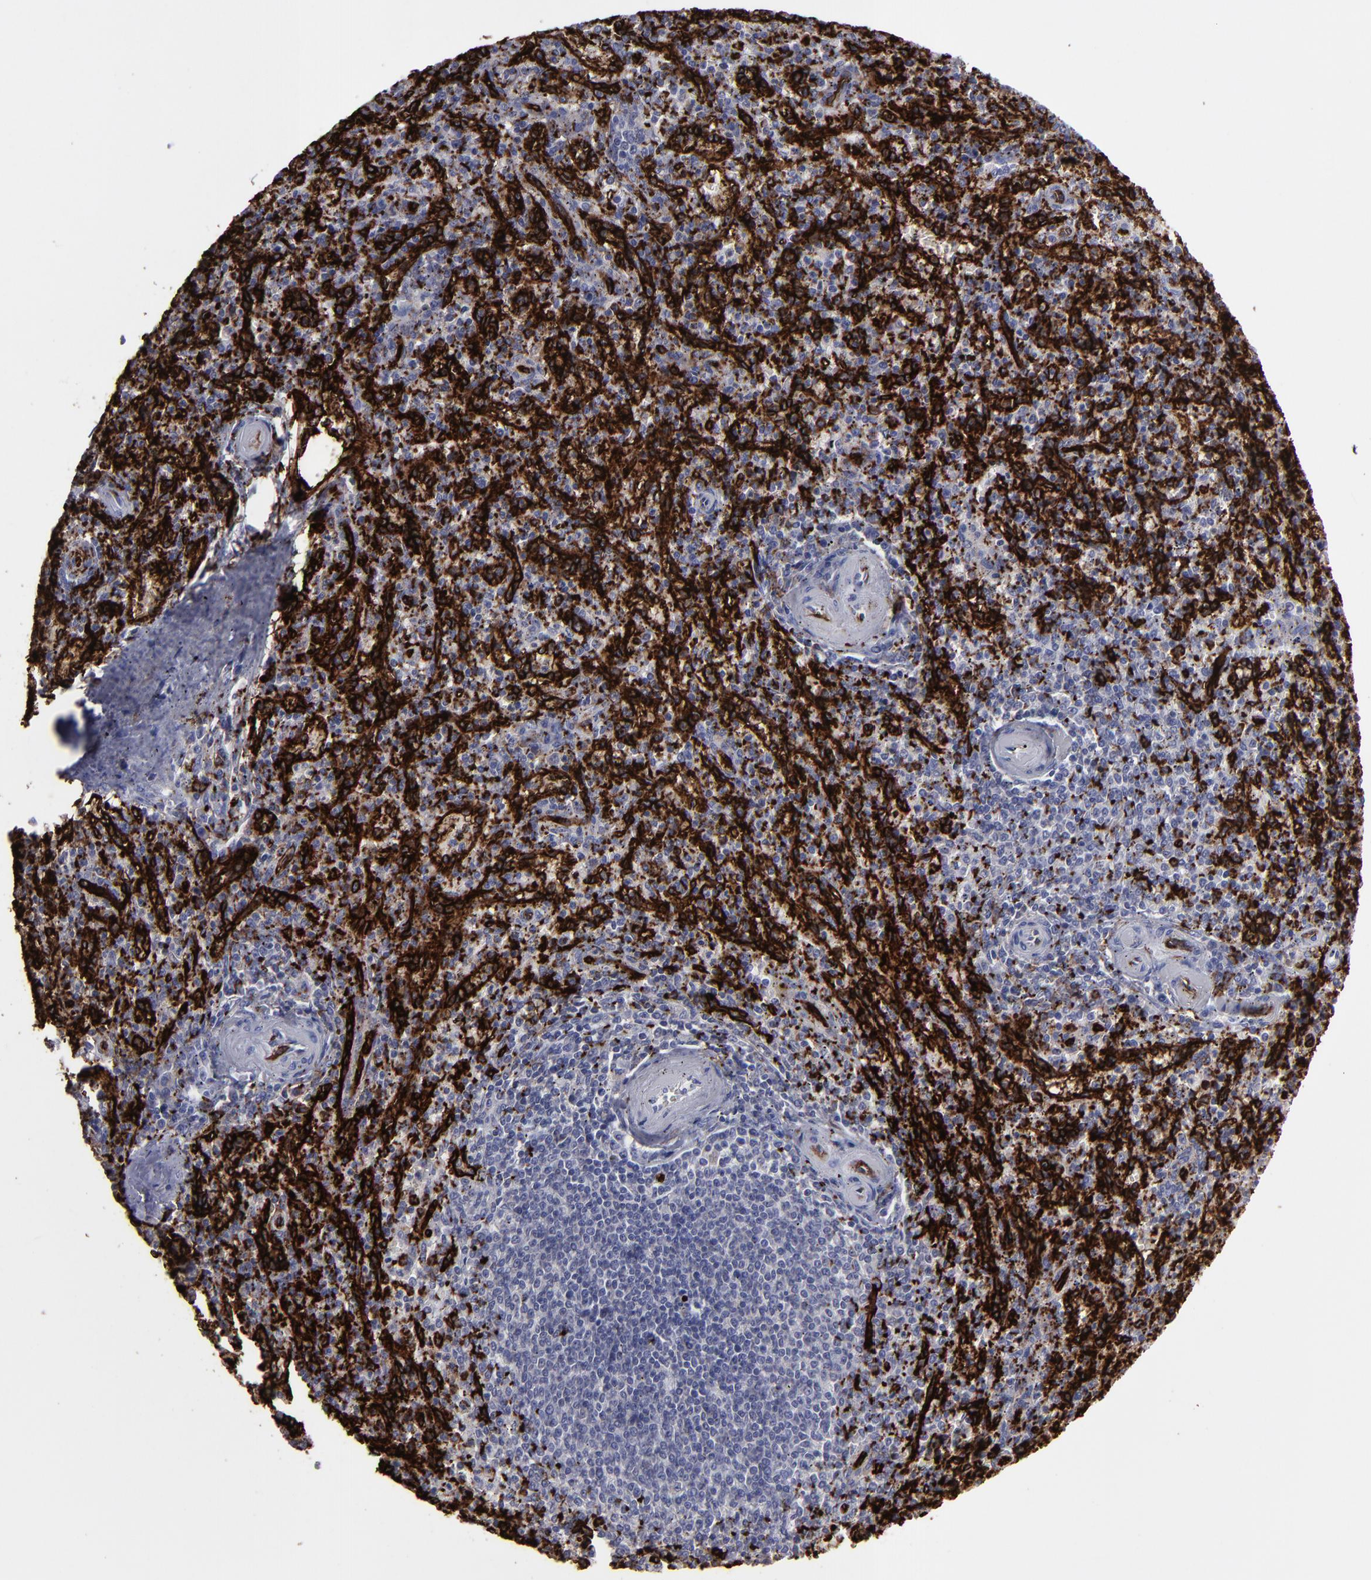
{"staining": {"intensity": "negative", "quantity": "none", "location": "none"}, "tissue": "spleen", "cell_type": "Cells in red pulp", "image_type": "normal", "snomed": [{"axis": "morphology", "description": "Normal tissue, NOS"}, {"axis": "topography", "description": "Spleen"}], "caption": "High power microscopy photomicrograph of an immunohistochemistry histopathology image of unremarkable spleen, revealing no significant positivity in cells in red pulp.", "gene": "CD36", "patient": {"sex": "male", "age": 72}}